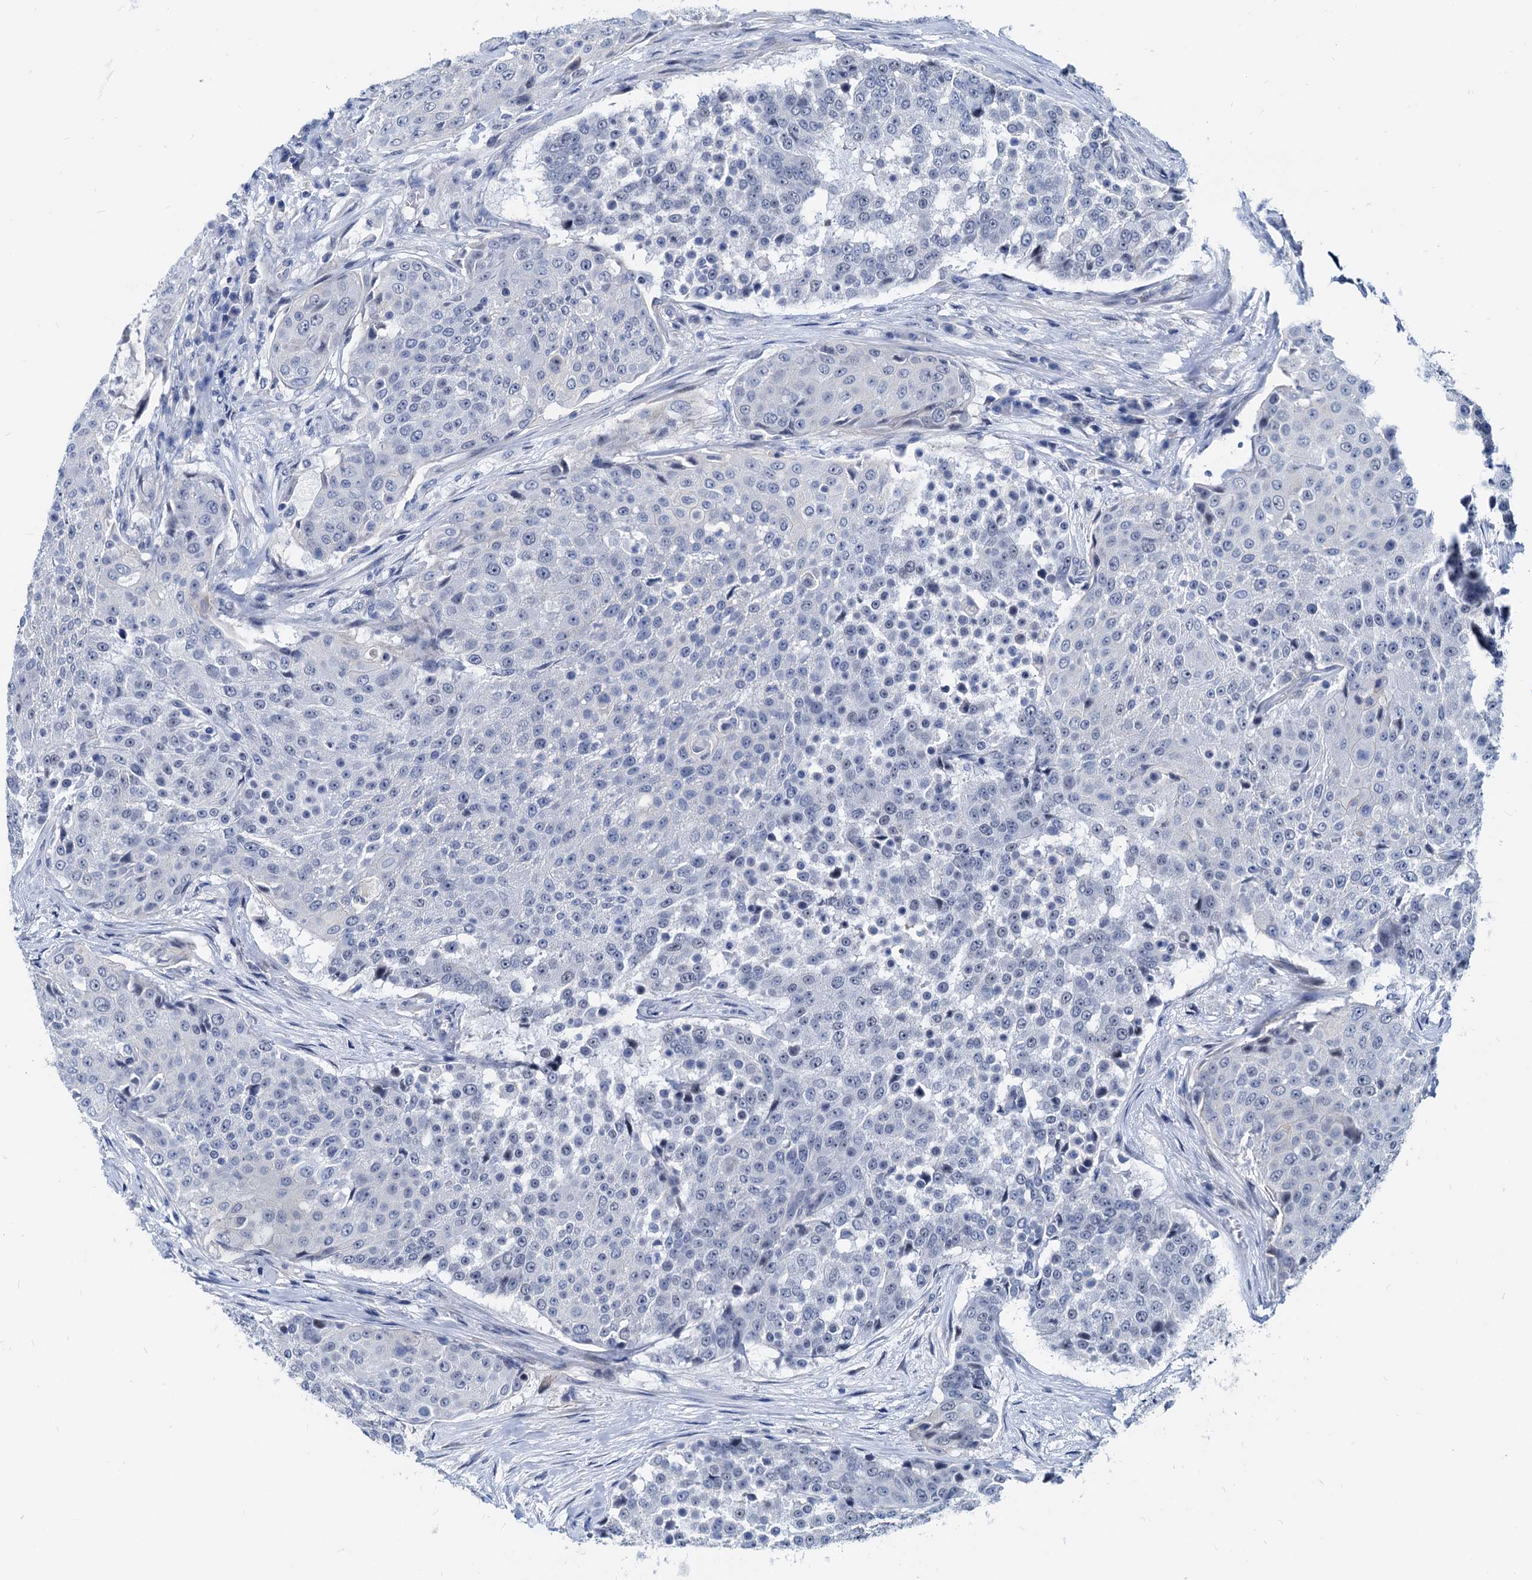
{"staining": {"intensity": "negative", "quantity": "none", "location": "none"}, "tissue": "urothelial cancer", "cell_type": "Tumor cells", "image_type": "cancer", "snomed": [{"axis": "morphology", "description": "Urothelial carcinoma, High grade"}, {"axis": "topography", "description": "Urinary bladder"}], "caption": "Immunohistochemical staining of human urothelial cancer exhibits no significant positivity in tumor cells.", "gene": "HSF2", "patient": {"sex": "female", "age": 63}}